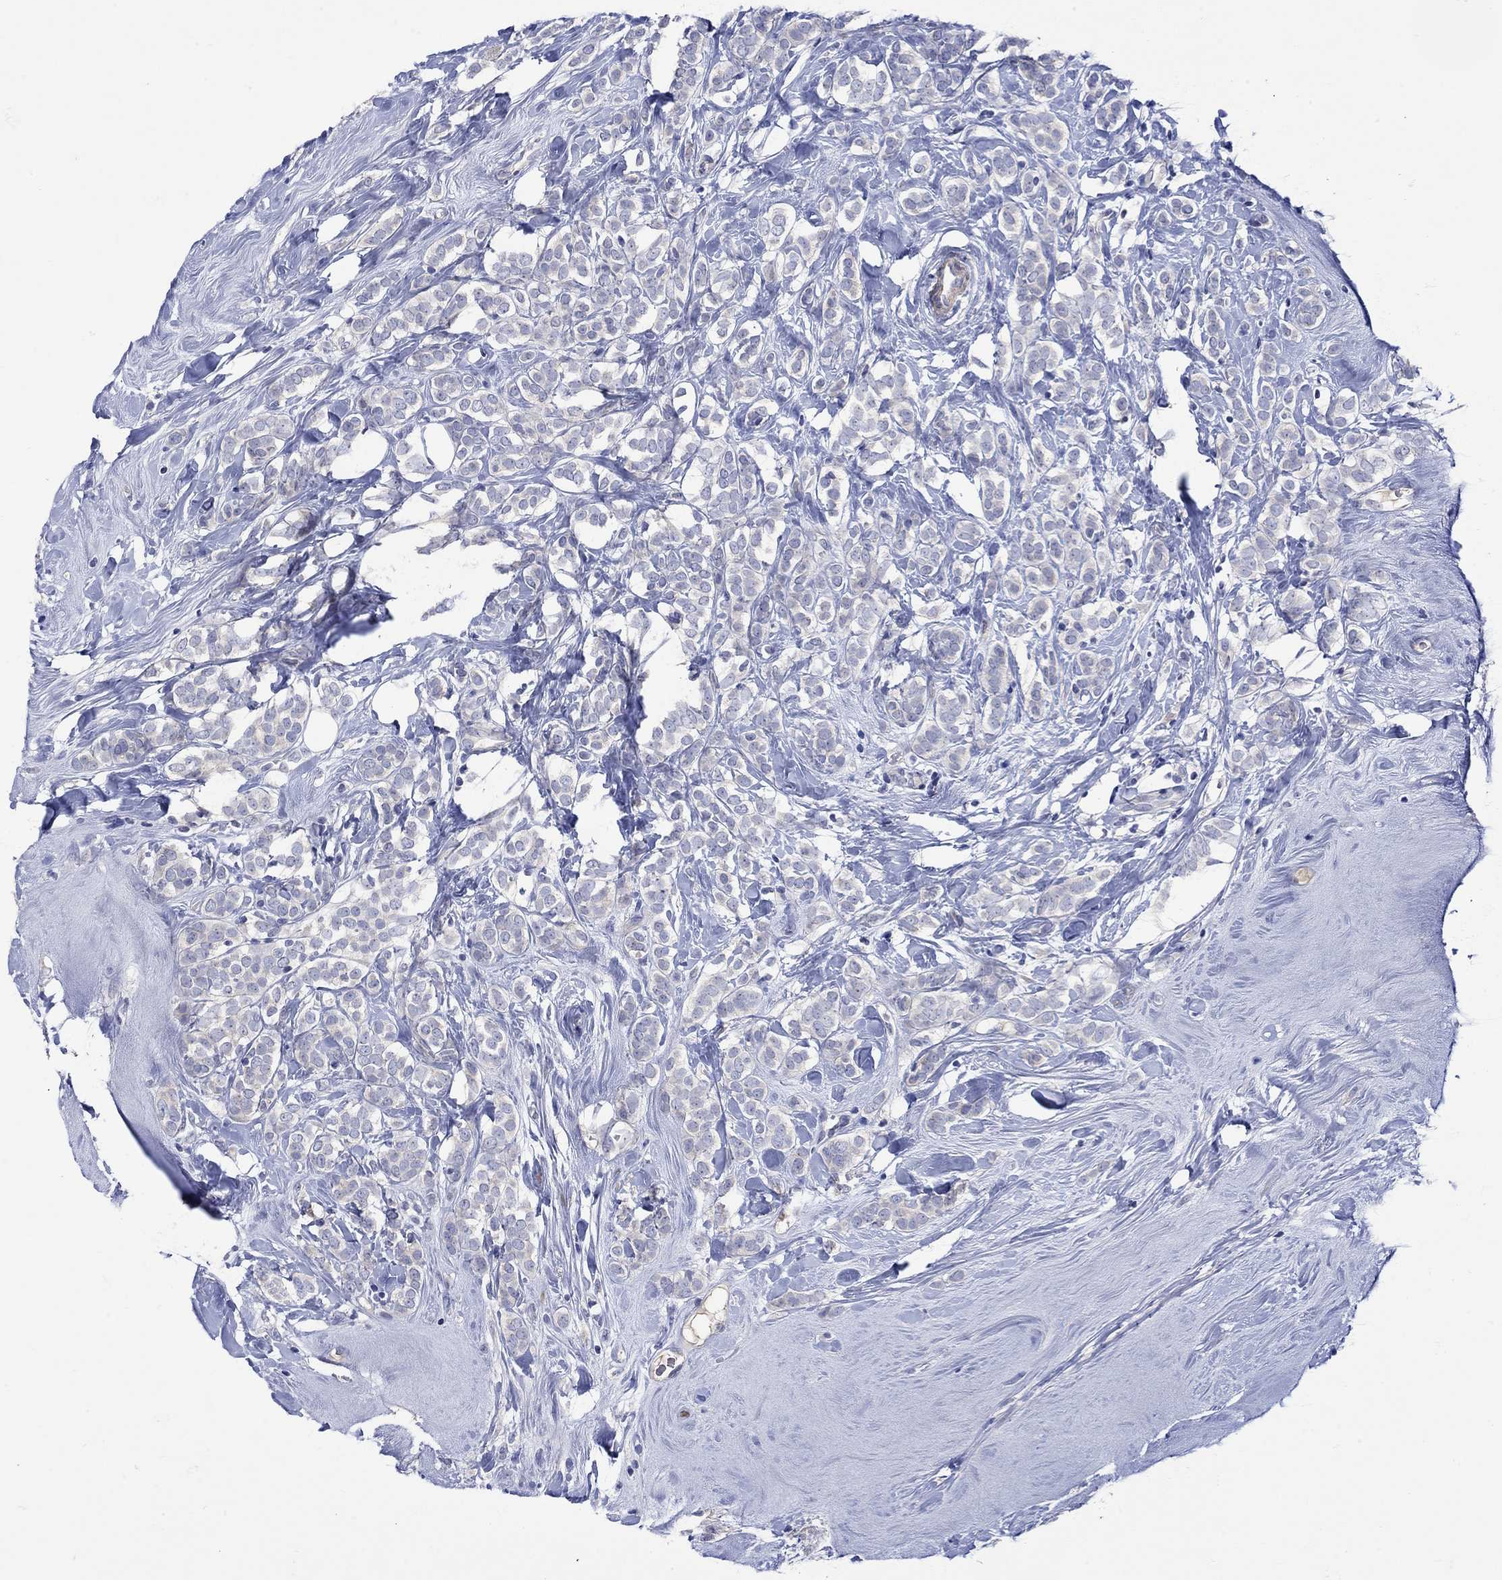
{"staining": {"intensity": "negative", "quantity": "none", "location": "none"}, "tissue": "breast cancer", "cell_type": "Tumor cells", "image_type": "cancer", "snomed": [{"axis": "morphology", "description": "Lobular carcinoma"}, {"axis": "topography", "description": "Breast"}], "caption": "Tumor cells are negative for brown protein staining in breast lobular carcinoma. Brightfield microscopy of immunohistochemistry (IHC) stained with DAB (3,3'-diaminobenzidine) (brown) and hematoxylin (blue), captured at high magnification.", "gene": "MSI1", "patient": {"sex": "female", "age": 49}}